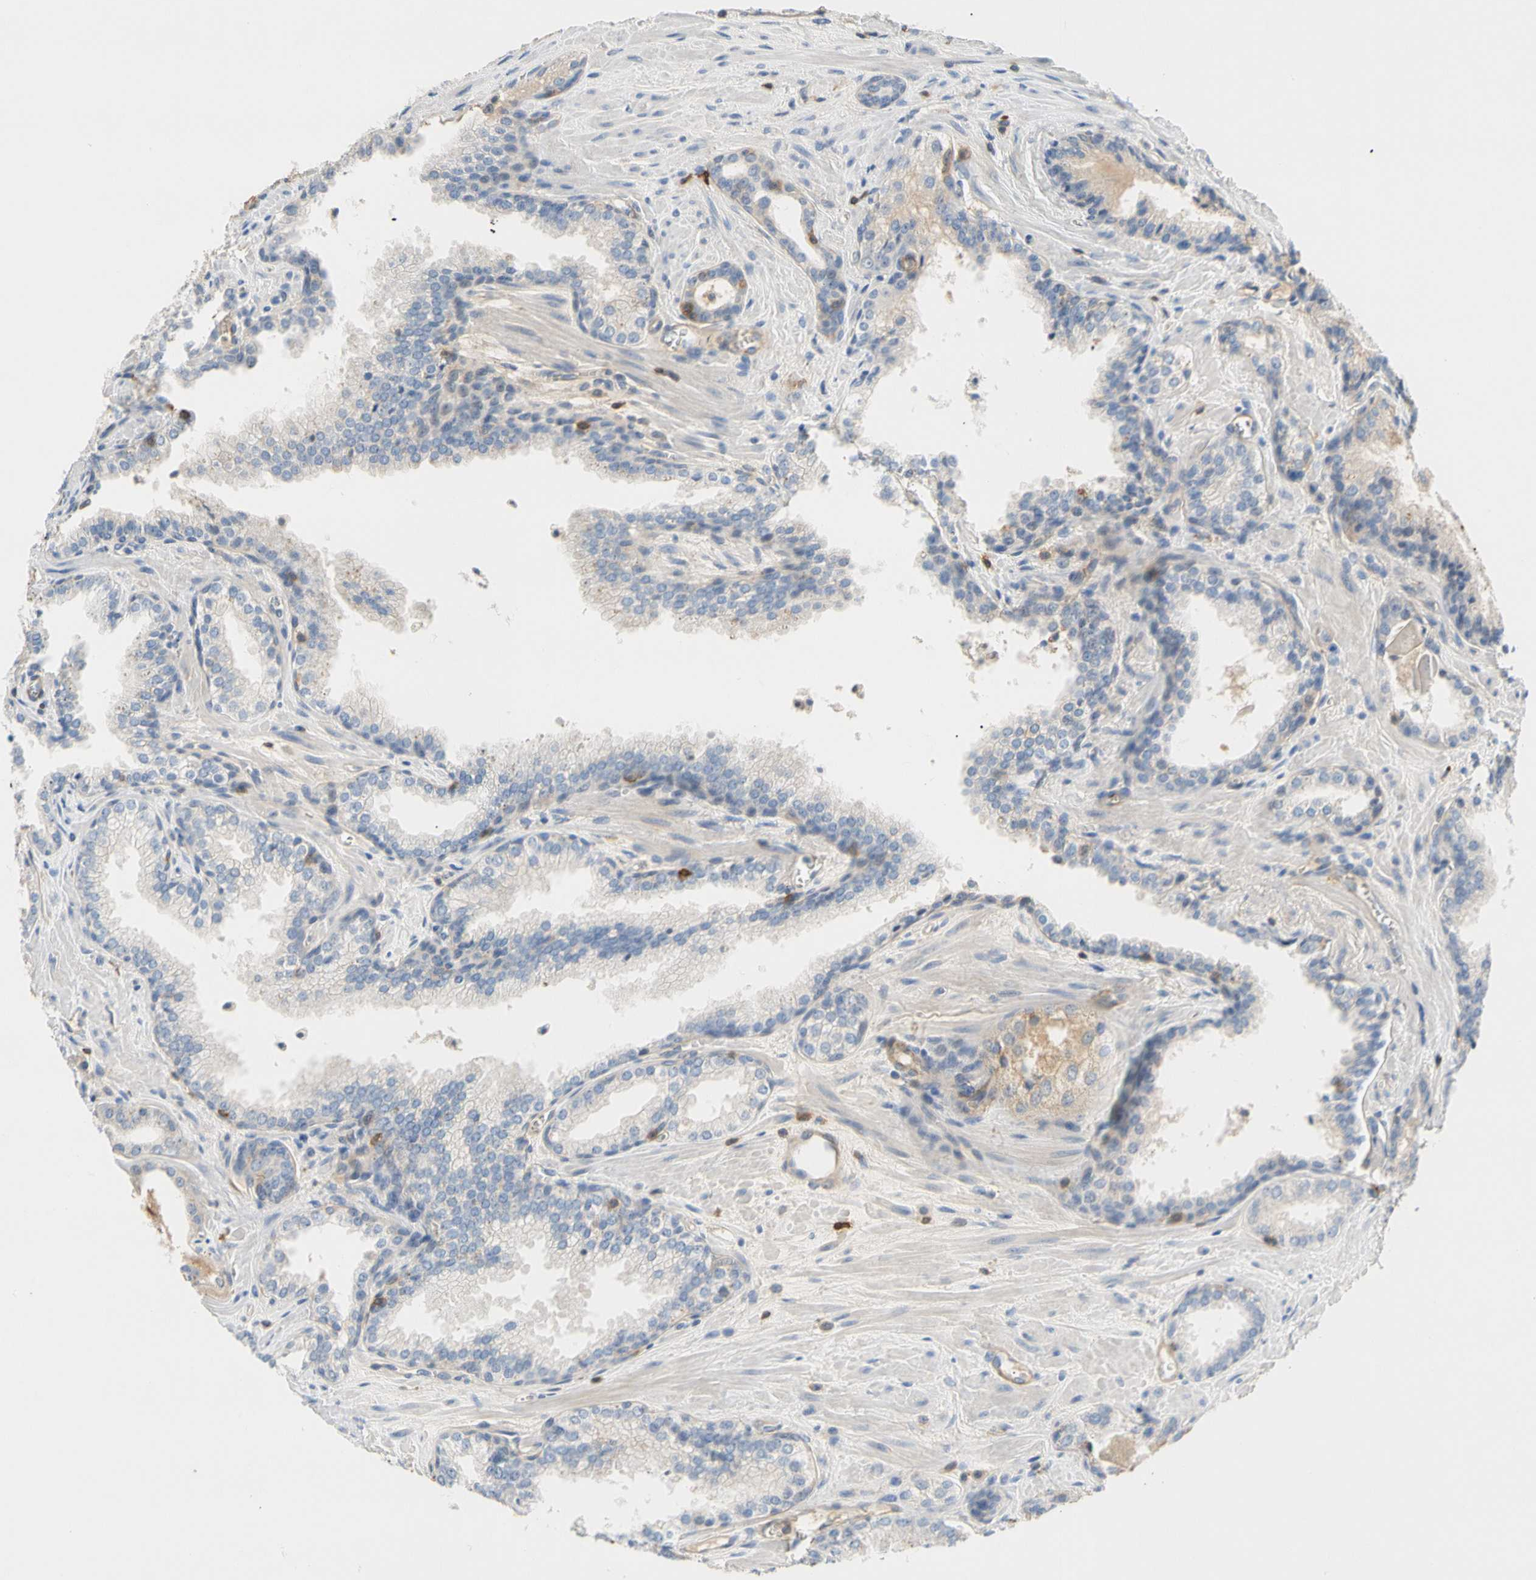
{"staining": {"intensity": "negative", "quantity": "none", "location": "none"}, "tissue": "prostate cancer", "cell_type": "Tumor cells", "image_type": "cancer", "snomed": [{"axis": "morphology", "description": "Adenocarcinoma, Low grade"}, {"axis": "topography", "description": "Prostate"}], "caption": "Tumor cells show no significant staining in low-grade adenocarcinoma (prostate).", "gene": "TNFRSF18", "patient": {"sex": "male", "age": 60}}